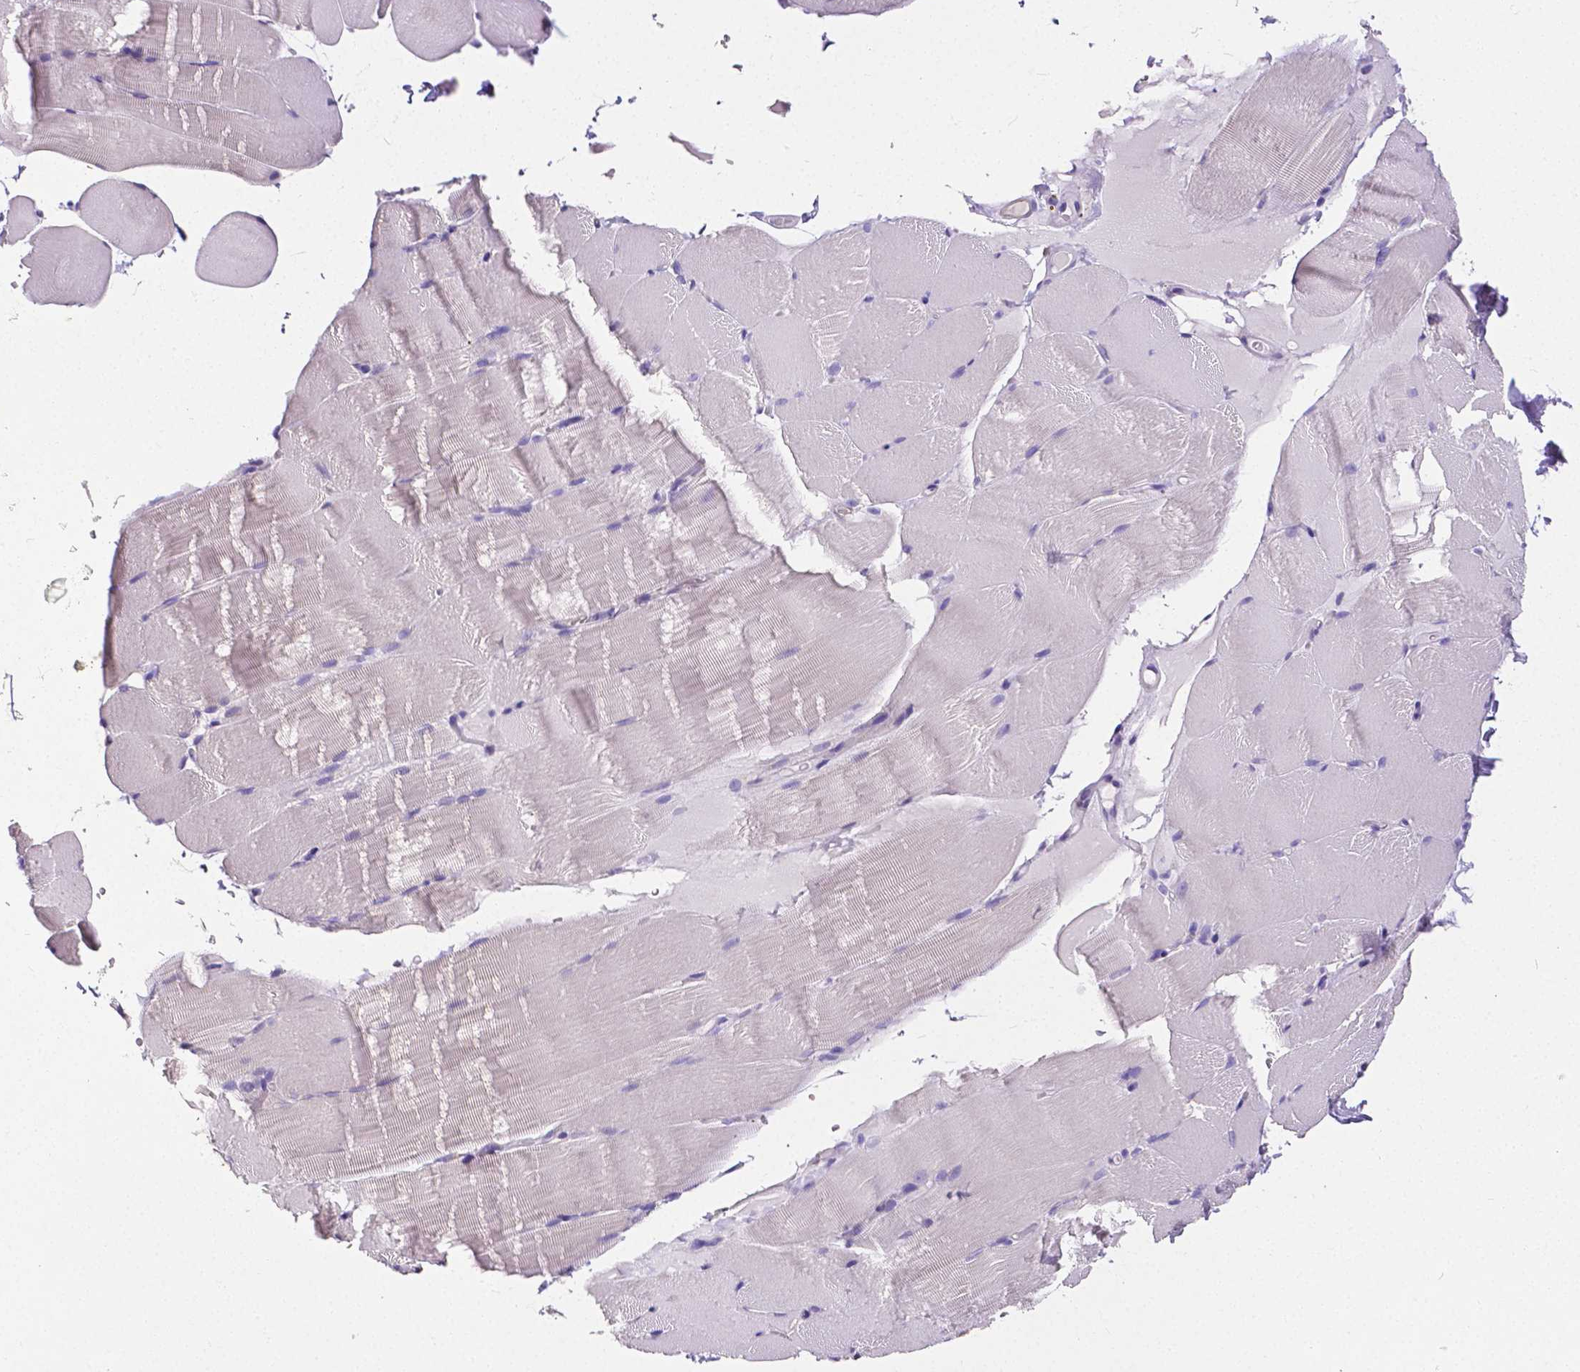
{"staining": {"intensity": "negative", "quantity": "none", "location": "none"}, "tissue": "skeletal muscle", "cell_type": "Myocytes", "image_type": "normal", "snomed": [{"axis": "morphology", "description": "Normal tissue, NOS"}, {"axis": "topography", "description": "Skeletal muscle"}], "caption": "This micrograph is of normal skeletal muscle stained with IHC to label a protein in brown with the nuclei are counter-stained blue. There is no expression in myocytes. (DAB (3,3'-diaminobenzidine) immunohistochemistry (IHC), high magnification).", "gene": "OCLN", "patient": {"sex": "female", "age": 37}}